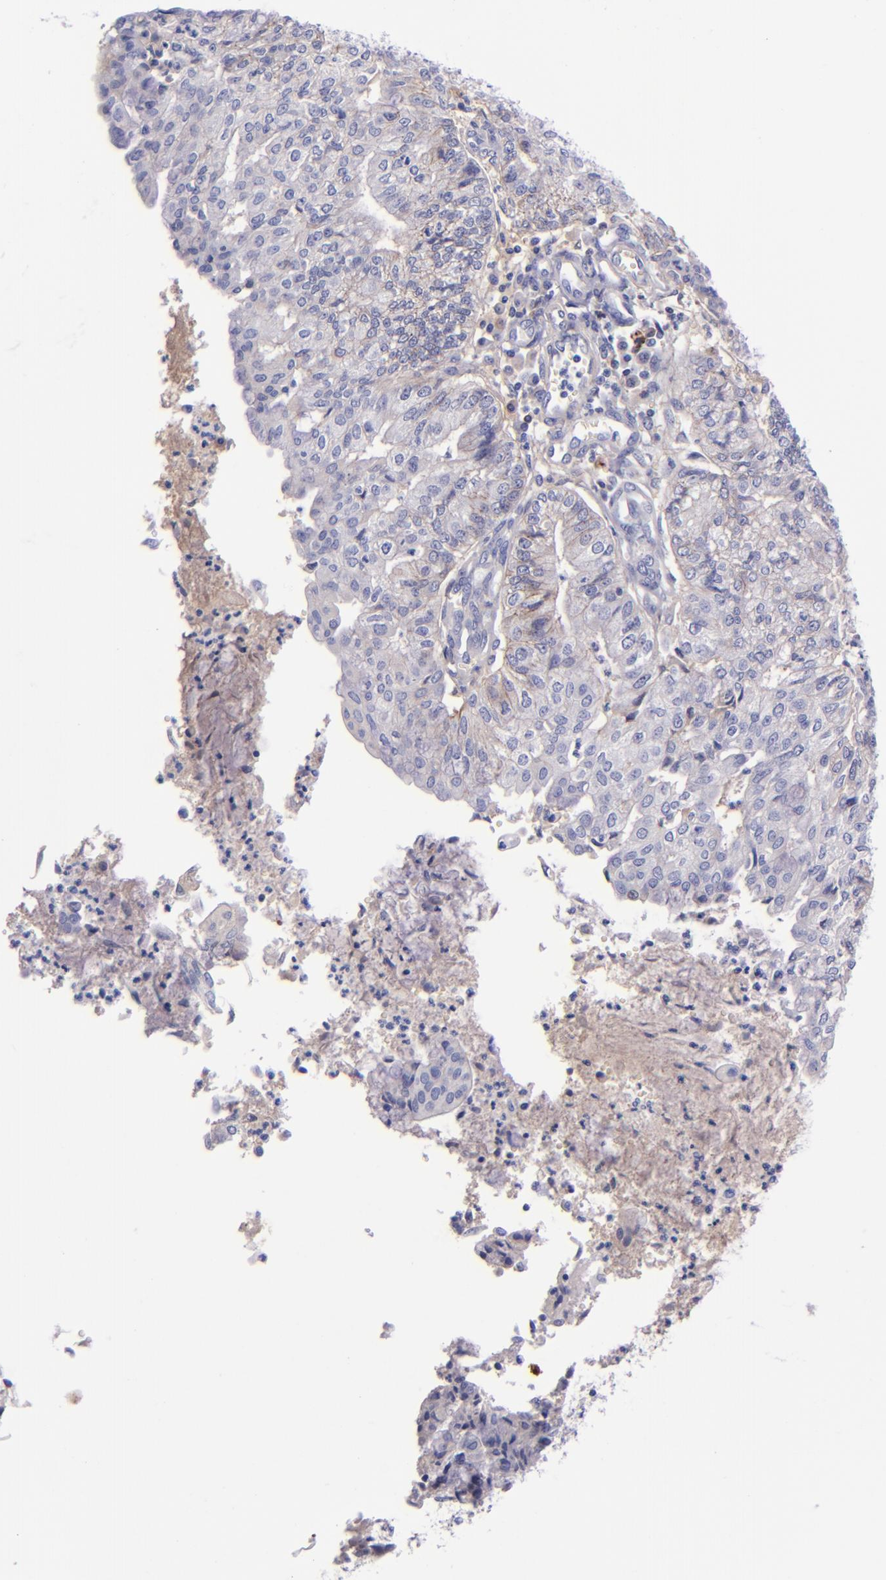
{"staining": {"intensity": "weak", "quantity": ">75%", "location": "cytoplasmic/membranous"}, "tissue": "endometrial cancer", "cell_type": "Tumor cells", "image_type": "cancer", "snomed": [{"axis": "morphology", "description": "Adenocarcinoma, NOS"}, {"axis": "topography", "description": "Endometrium"}], "caption": "Endometrial cancer stained with DAB IHC exhibits low levels of weak cytoplasmic/membranous expression in about >75% of tumor cells. The staining is performed using DAB (3,3'-diaminobenzidine) brown chromogen to label protein expression. The nuclei are counter-stained blue using hematoxylin.", "gene": "KNG1", "patient": {"sex": "female", "age": 59}}